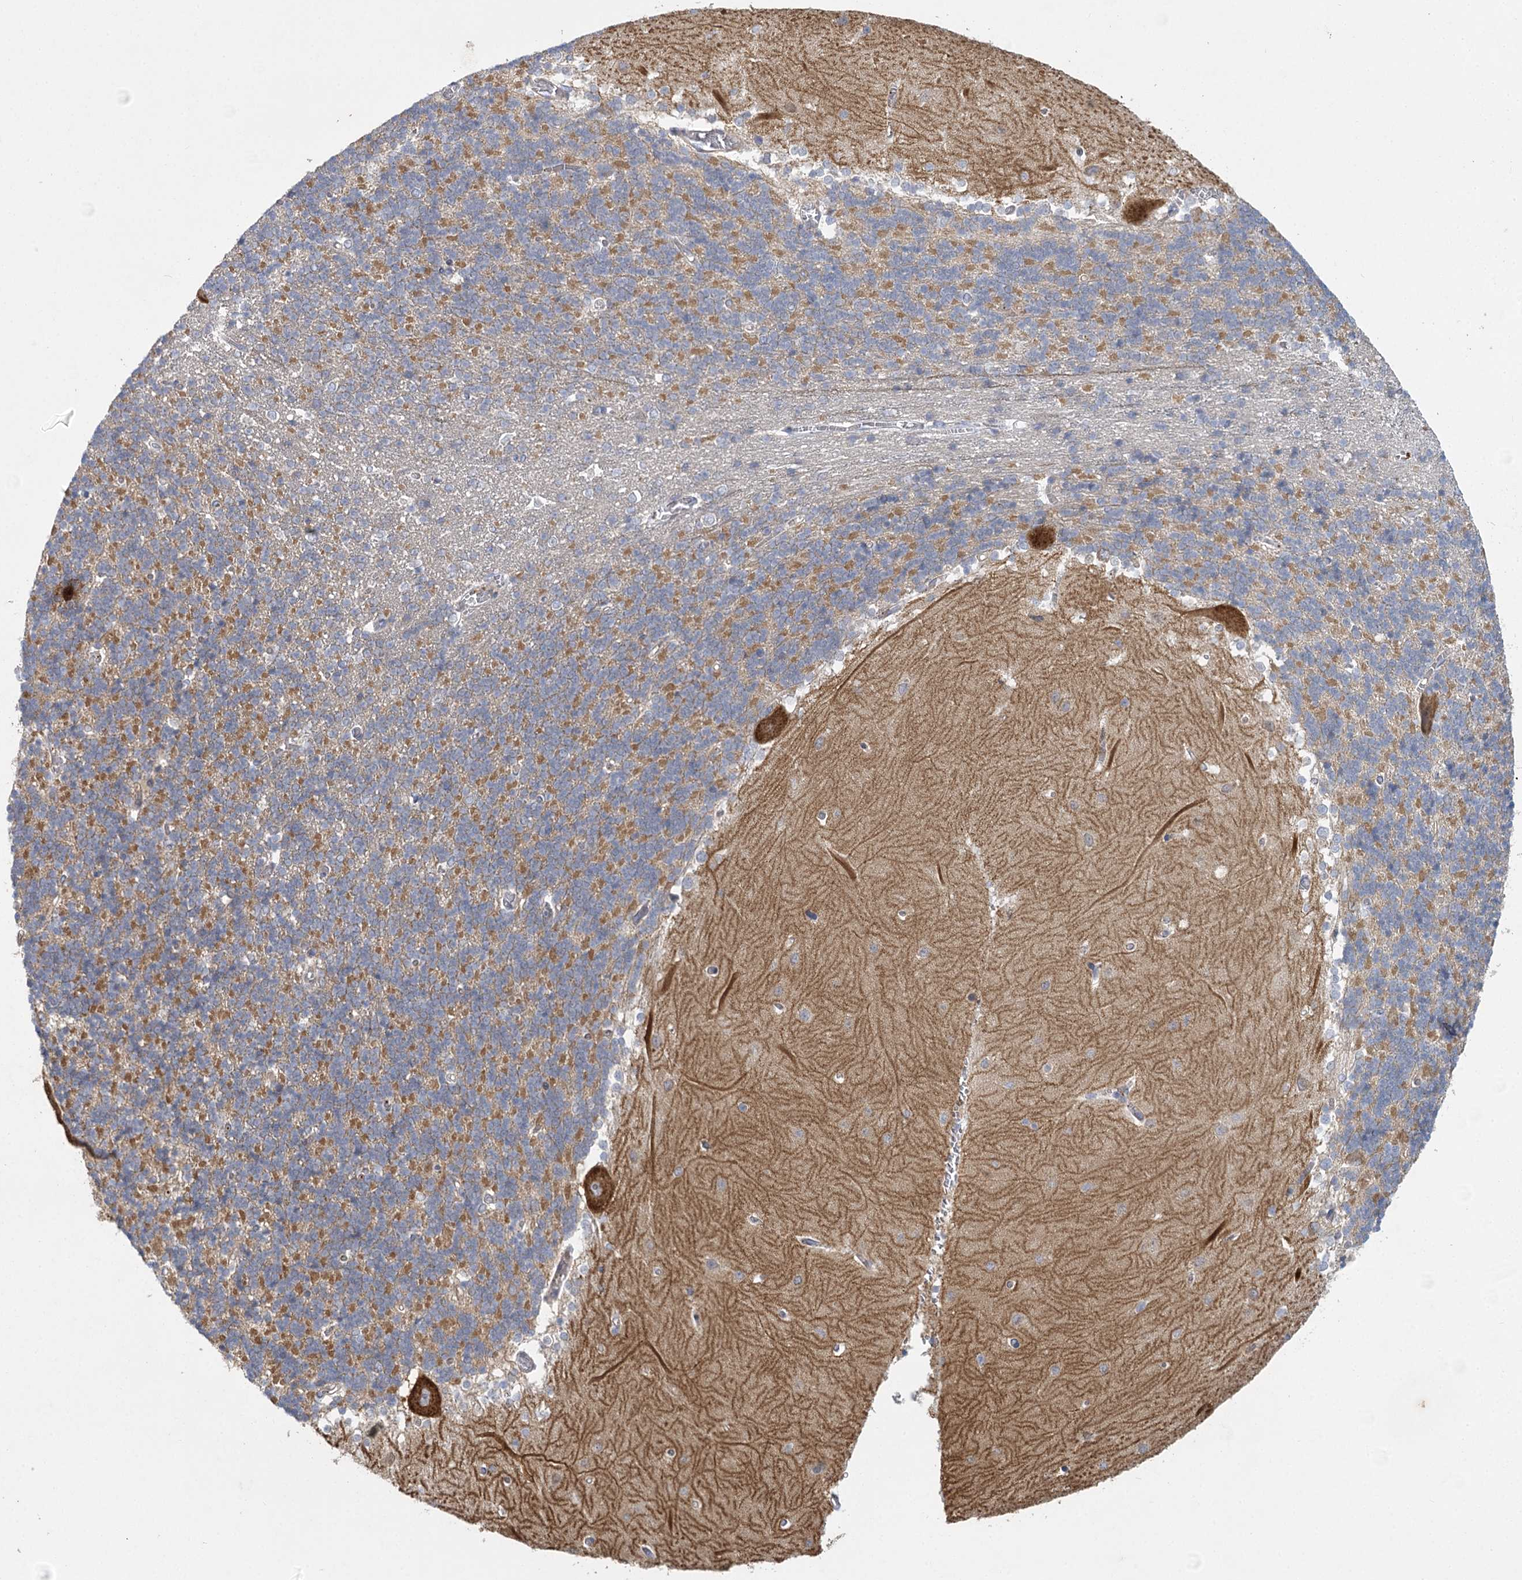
{"staining": {"intensity": "moderate", "quantity": ">75%", "location": "cytoplasmic/membranous"}, "tissue": "cerebellum", "cell_type": "Cells in granular layer", "image_type": "normal", "snomed": [{"axis": "morphology", "description": "Normal tissue, NOS"}, {"axis": "topography", "description": "Cerebellum"}], "caption": "Immunohistochemistry (IHC) staining of unremarkable cerebellum, which demonstrates medium levels of moderate cytoplasmic/membranous positivity in about >75% of cells in granular layer indicating moderate cytoplasmic/membranous protein staining. The staining was performed using DAB (brown) for protein detection and nuclei were counterstained in hematoxylin (blue).", "gene": "DHTKD1", "patient": {"sex": "male", "age": 37}}